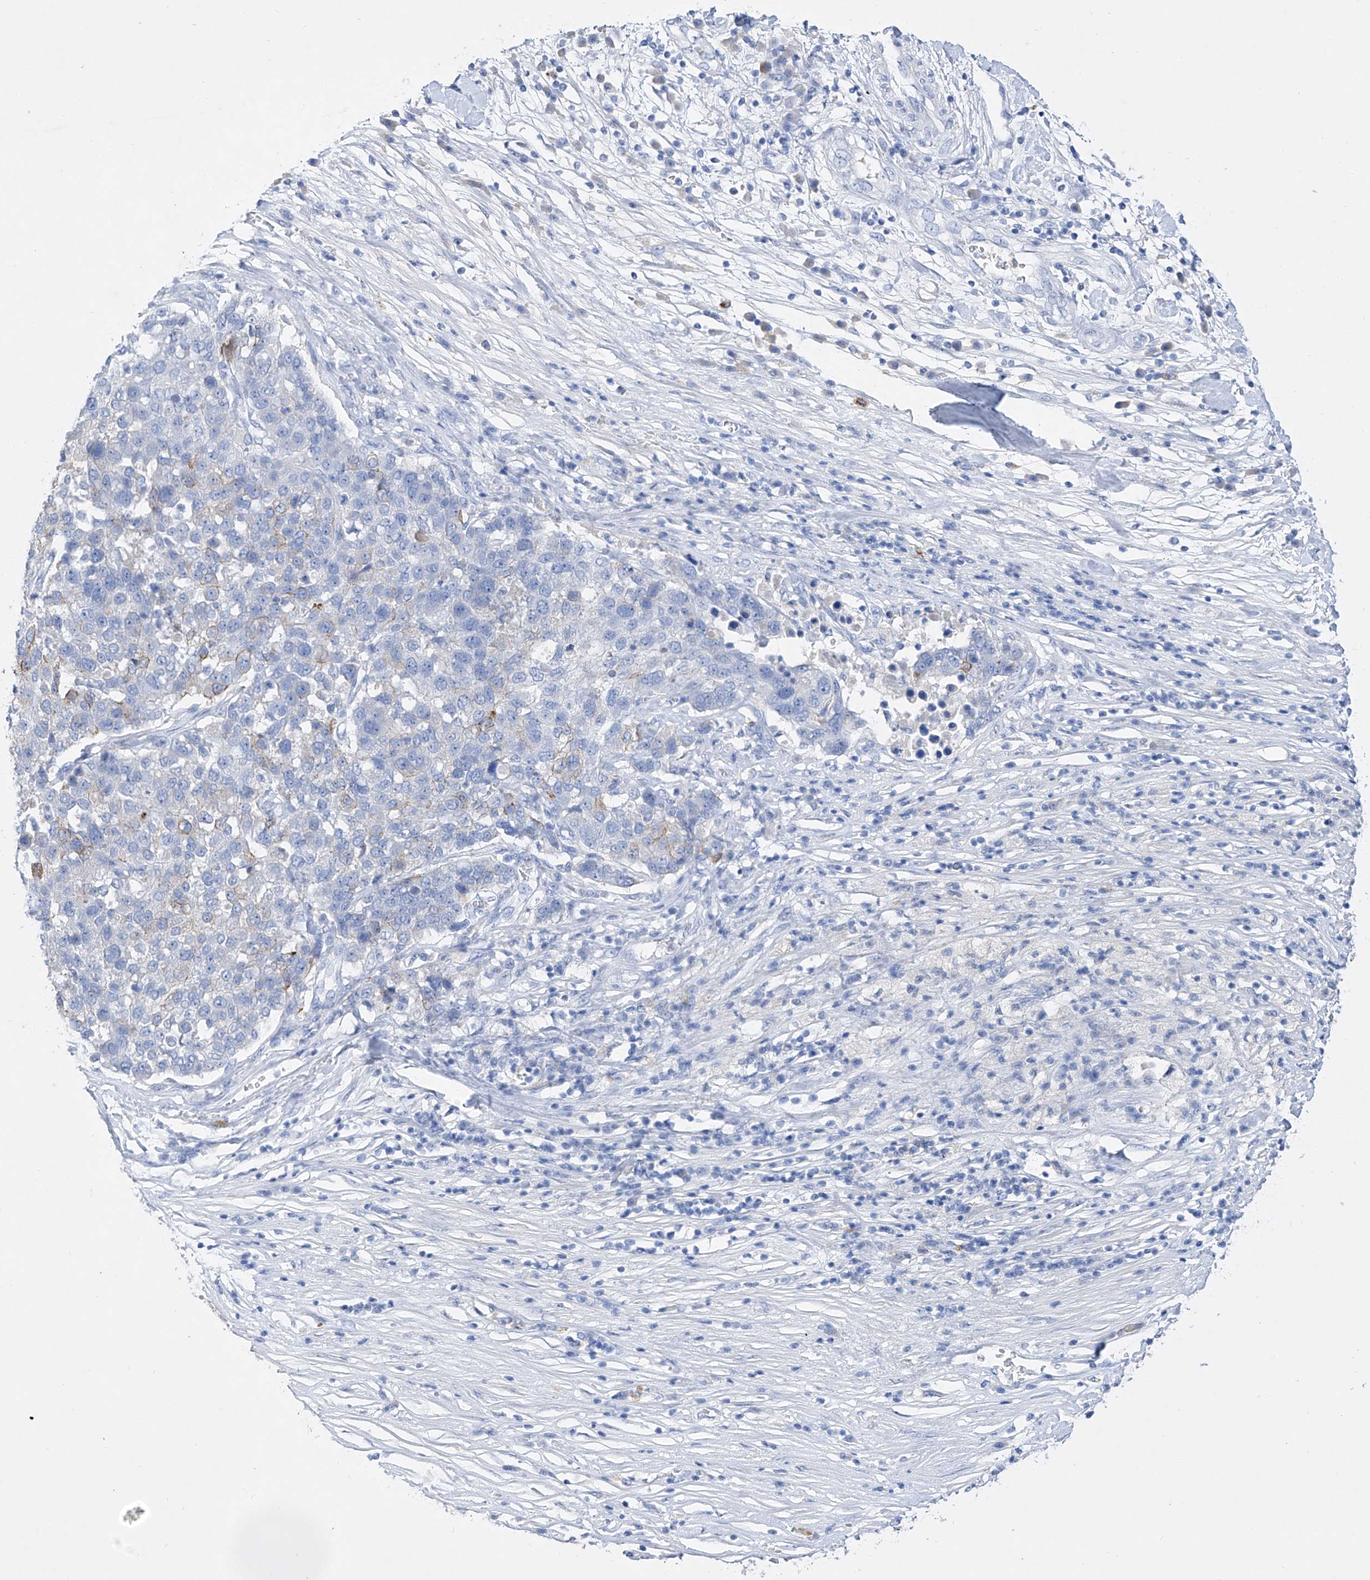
{"staining": {"intensity": "weak", "quantity": "<25%", "location": "cytoplasmic/membranous"}, "tissue": "pancreatic cancer", "cell_type": "Tumor cells", "image_type": "cancer", "snomed": [{"axis": "morphology", "description": "Adenocarcinoma, NOS"}, {"axis": "topography", "description": "Pancreas"}], "caption": "High magnification brightfield microscopy of pancreatic cancer (adenocarcinoma) stained with DAB (3,3'-diaminobenzidine) (brown) and counterstained with hematoxylin (blue): tumor cells show no significant expression.", "gene": "TM7SF2", "patient": {"sex": "female", "age": 61}}